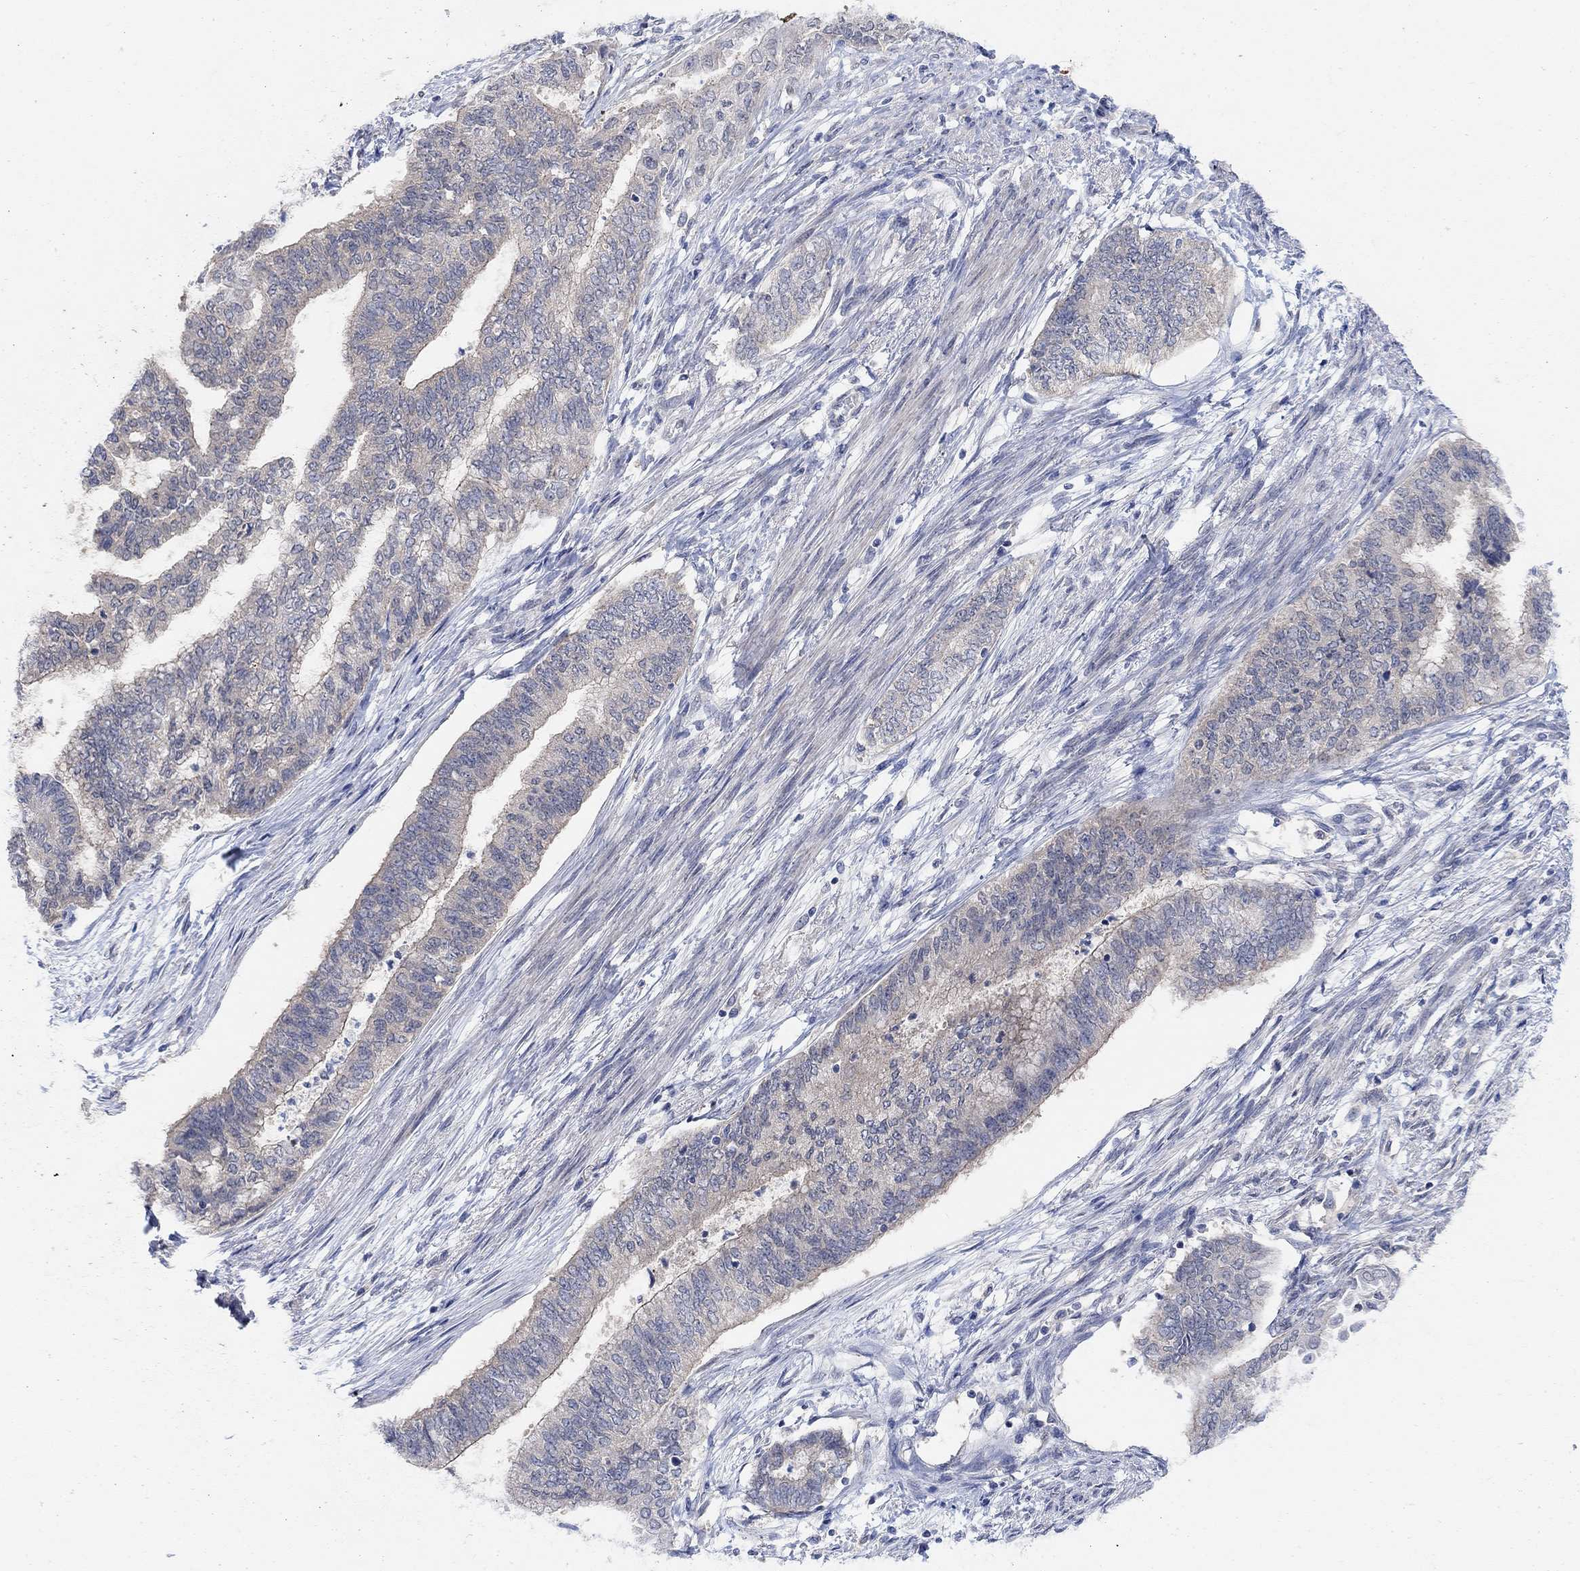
{"staining": {"intensity": "negative", "quantity": "none", "location": "none"}, "tissue": "endometrial cancer", "cell_type": "Tumor cells", "image_type": "cancer", "snomed": [{"axis": "morphology", "description": "Adenocarcinoma, NOS"}, {"axis": "topography", "description": "Endometrium"}], "caption": "Immunohistochemical staining of human endometrial adenocarcinoma reveals no significant staining in tumor cells.", "gene": "RIMS1", "patient": {"sex": "female", "age": 65}}